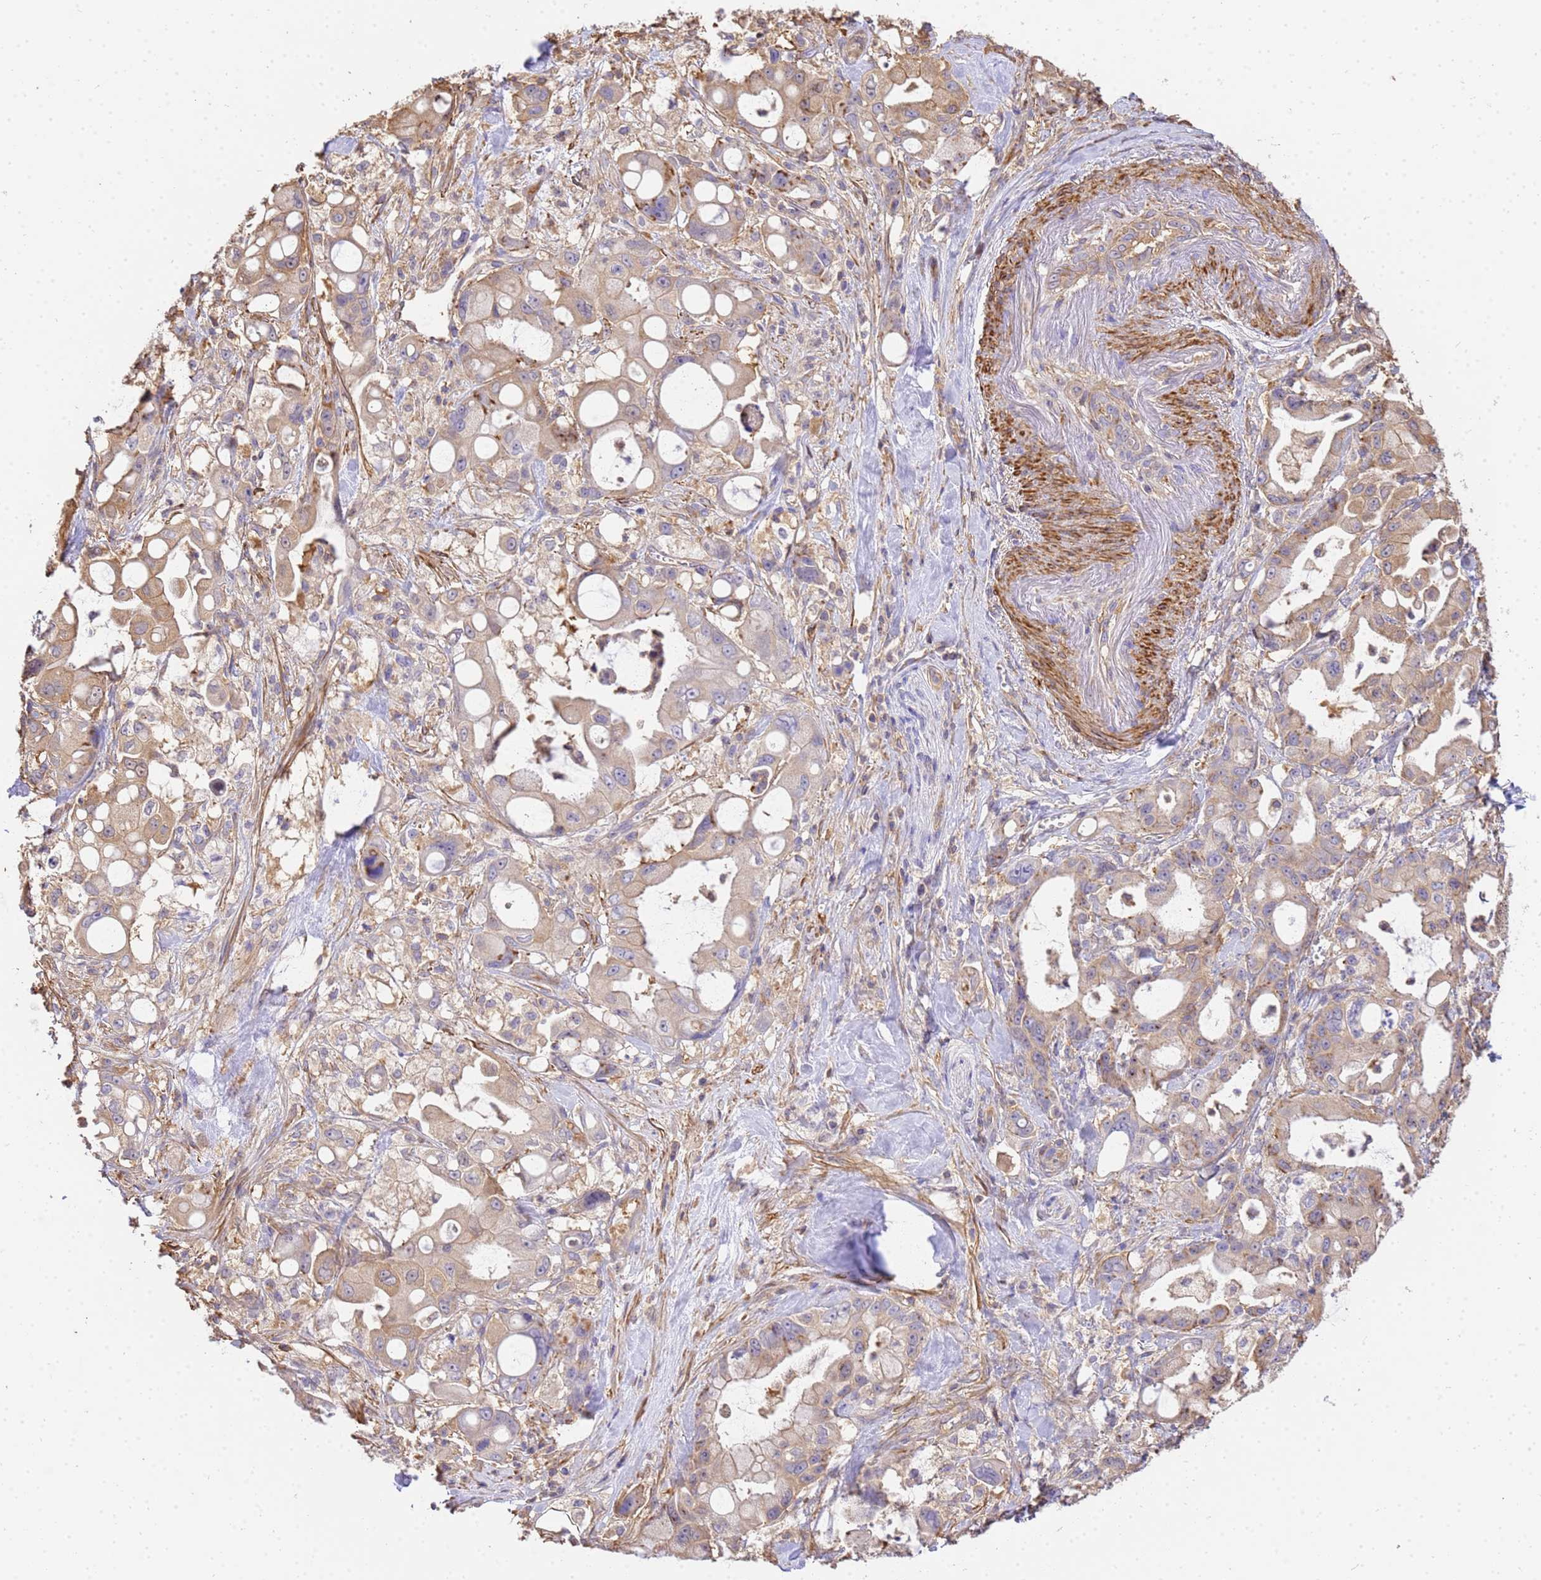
{"staining": {"intensity": "weak", "quantity": ">75%", "location": "cytoplasmic/membranous"}, "tissue": "pancreatic cancer", "cell_type": "Tumor cells", "image_type": "cancer", "snomed": [{"axis": "morphology", "description": "Adenocarcinoma, NOS"}, {"axis": "topography", "description": "Pancreas"}], "caption": "High-power microscopy captured an immunohistochemistry image of pancreatic cancer, revealing weak cytoplasmic/membranous expression in about >75% of tumor cells.", "gene": "WDR64", "patient": {"sex": "male", "age": 68}}